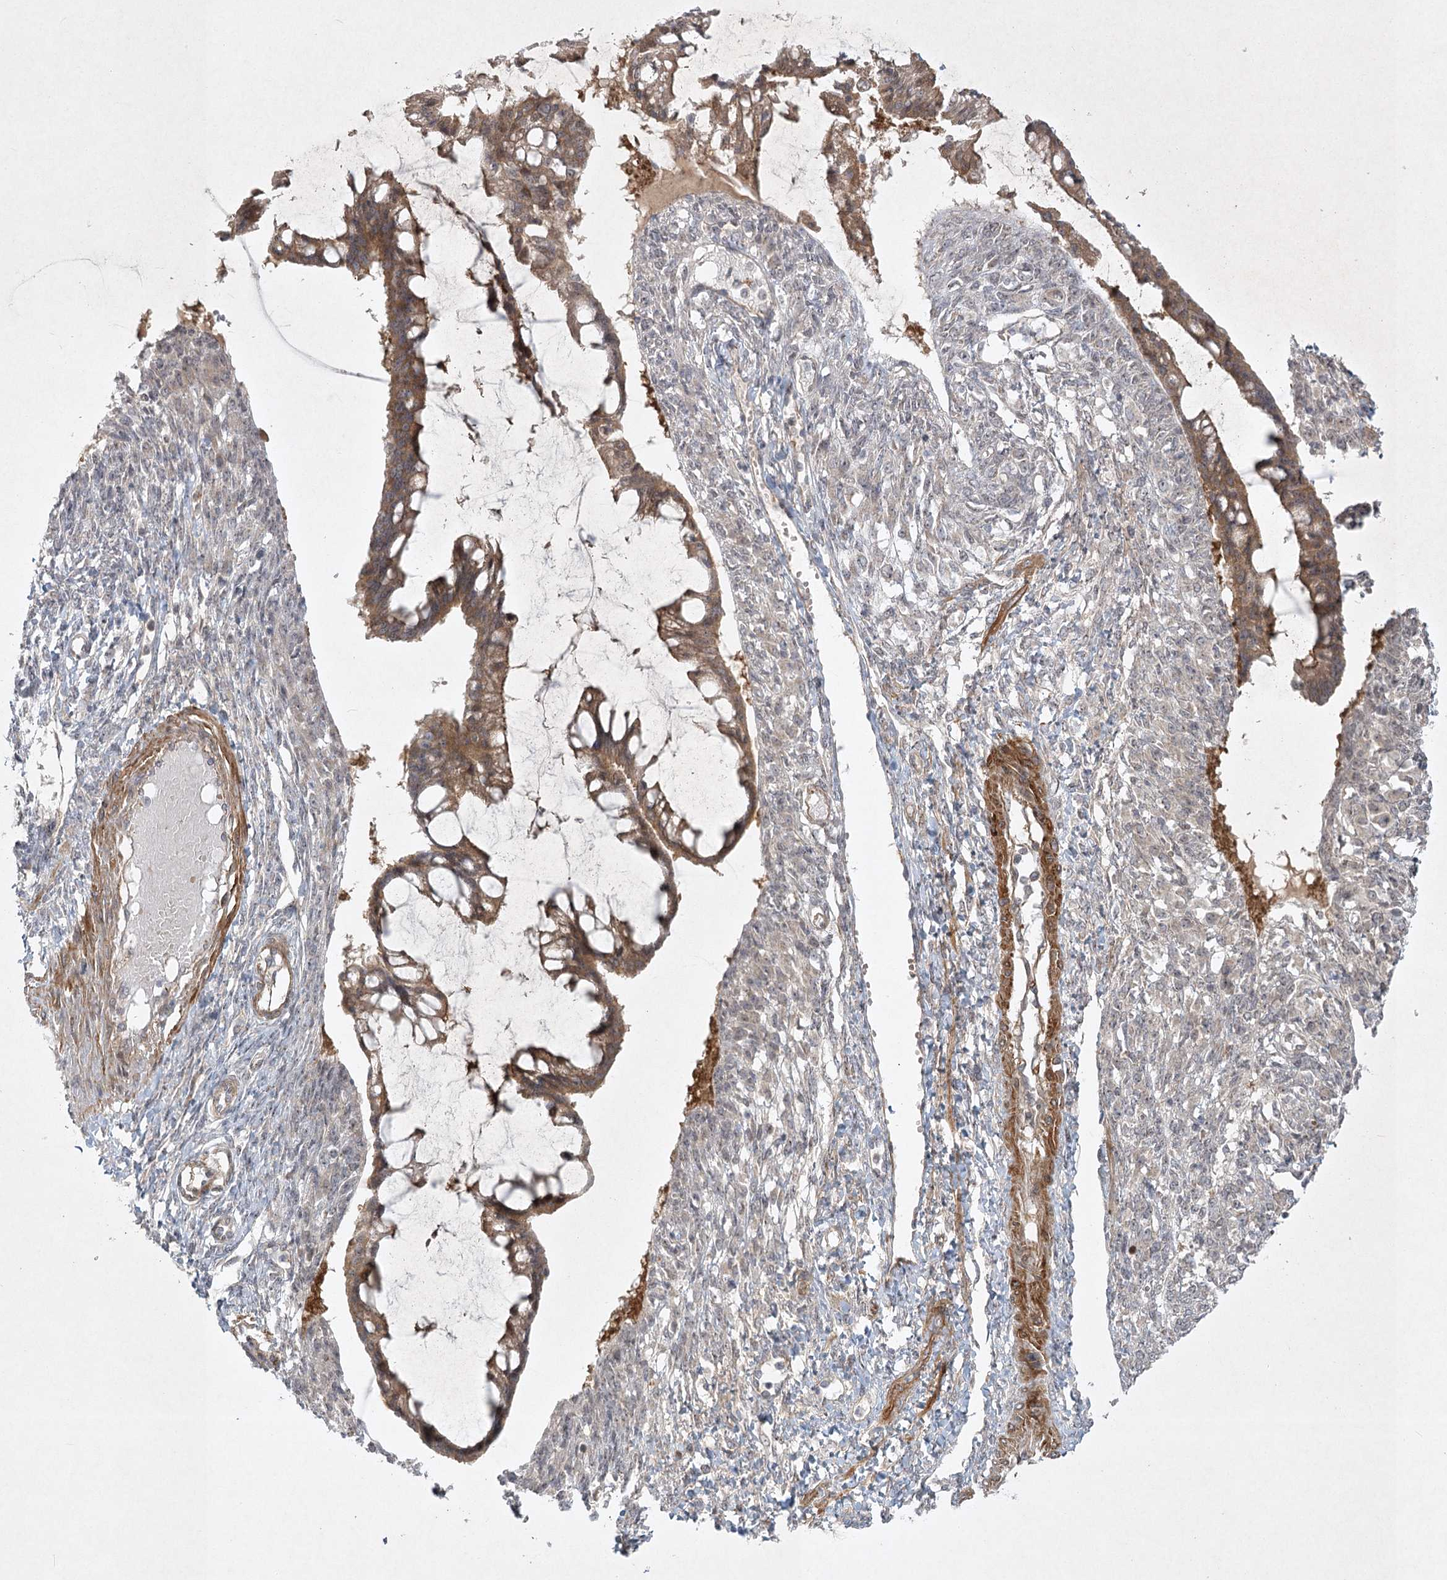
{"staining": {"intensity": "moderate", "quantity": ">75%", "location": "cytoplasmic/membranous"}, "tissue": "ovarian cancer", "cell_type": "Tumor cells", "image_type": "cancer", "snomed": [{"axis": "morphology", "description": "Cystadenocarcinoma, mucinous, NOS"}, {"axis": "topography", "description": "Ovary"}], "caption": "Tumor cells show medium levels of moderate cytoplasmic/membranous expression in about >75% of cells in human ovarian cancer (mucinous cystadenocarcinoma).", "gene": "SH2D3A", "patient": {"sex": "female", "age": 73}}